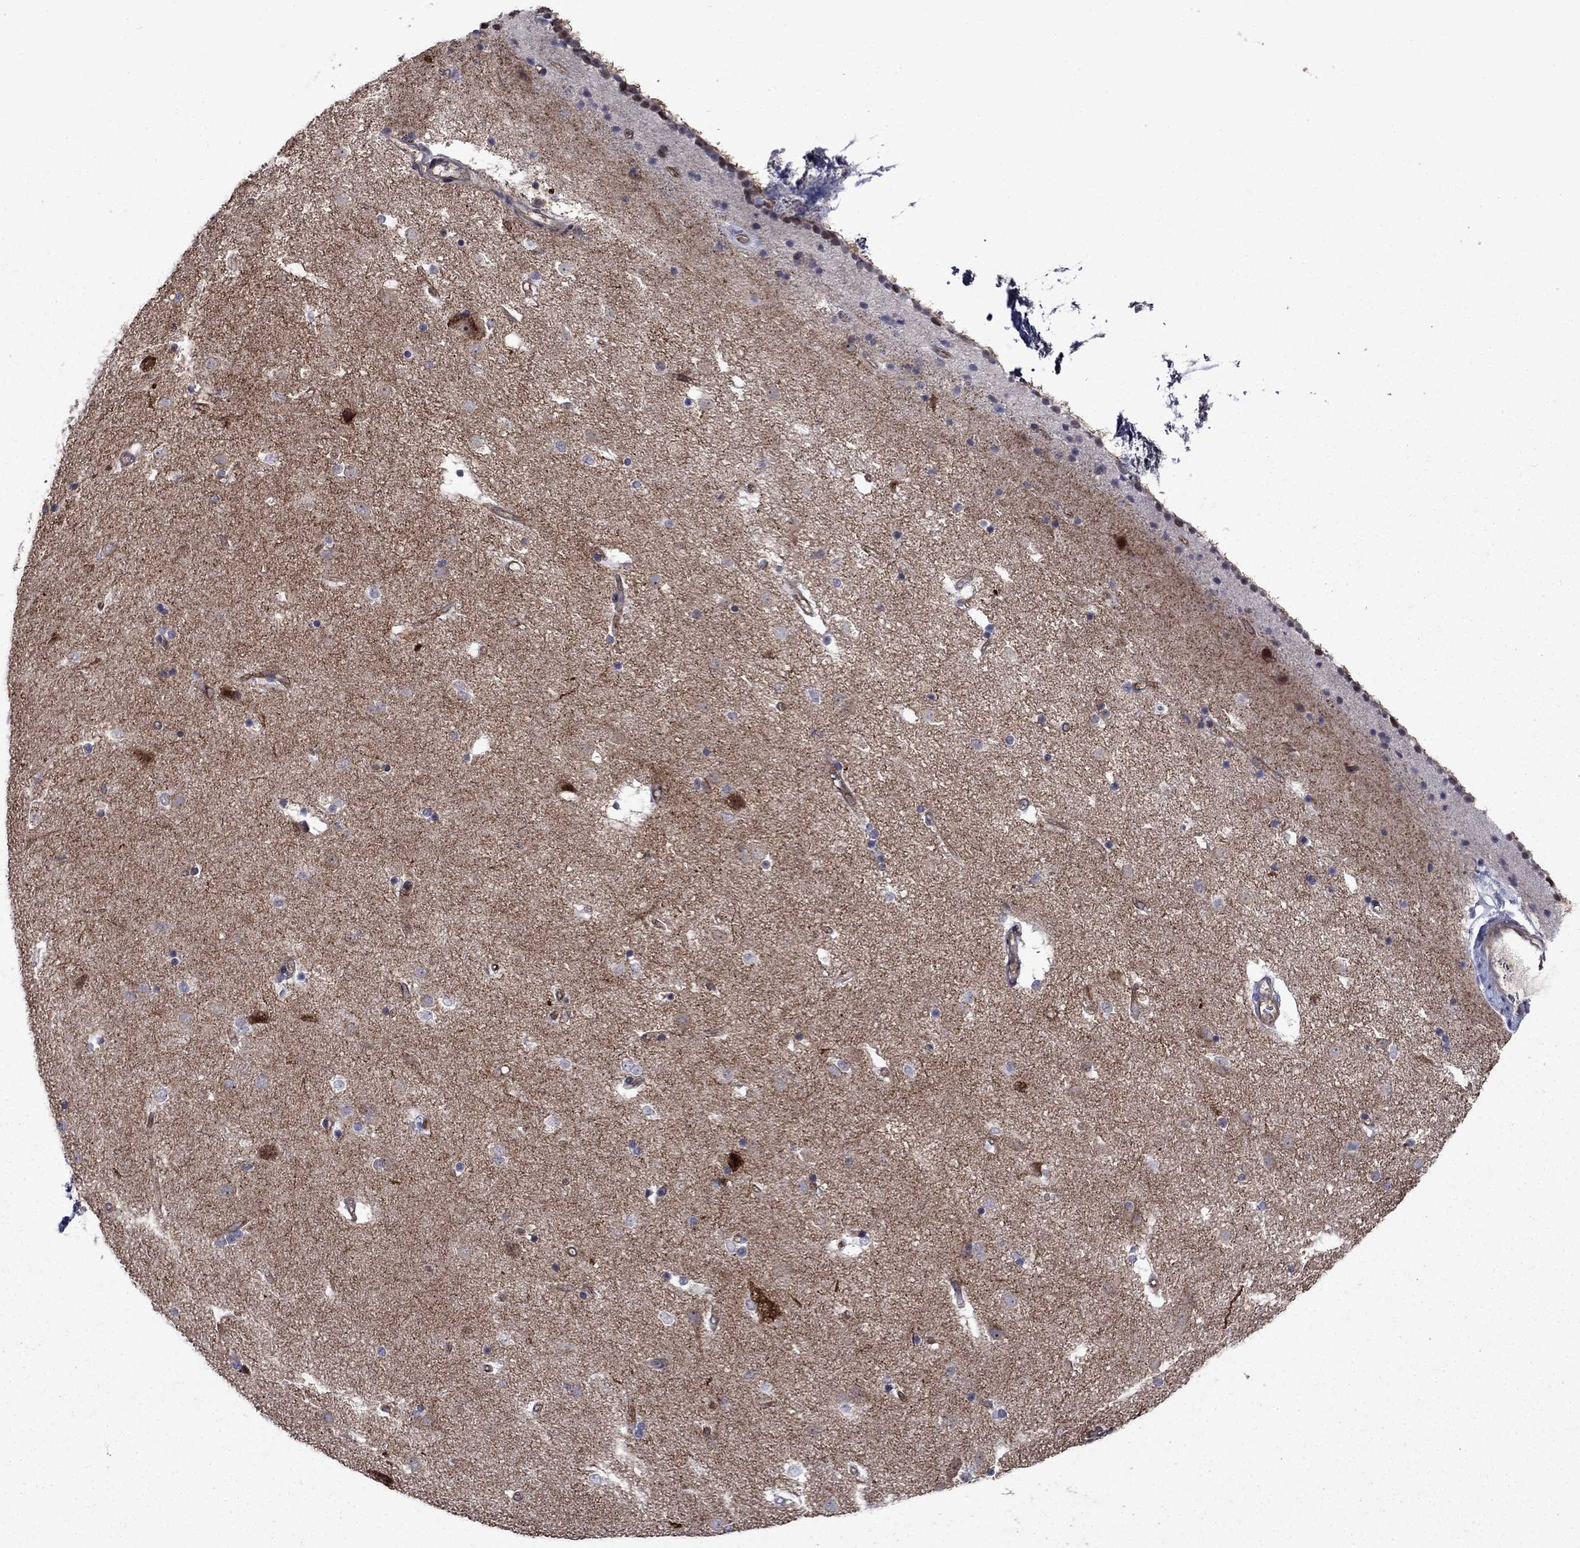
{"staining": {"intensity": "negative", "quantity": "none", "location": "none"}, "tissue": "caudate", "cell_type": "Glial cells", "image_type": "normal", "snomed": [{"axis": "morphology", "description": "Normal tissue, NOS"}, {"axis": "topography", "description": "Lateral ventricle wall"}], "caption": "This is an immunohistochemistry photomicrograph of normal caudate. There is no expression in glial cells.", "gene": "SLC1A1", "patient": {"sex": "female", "age": 71}}